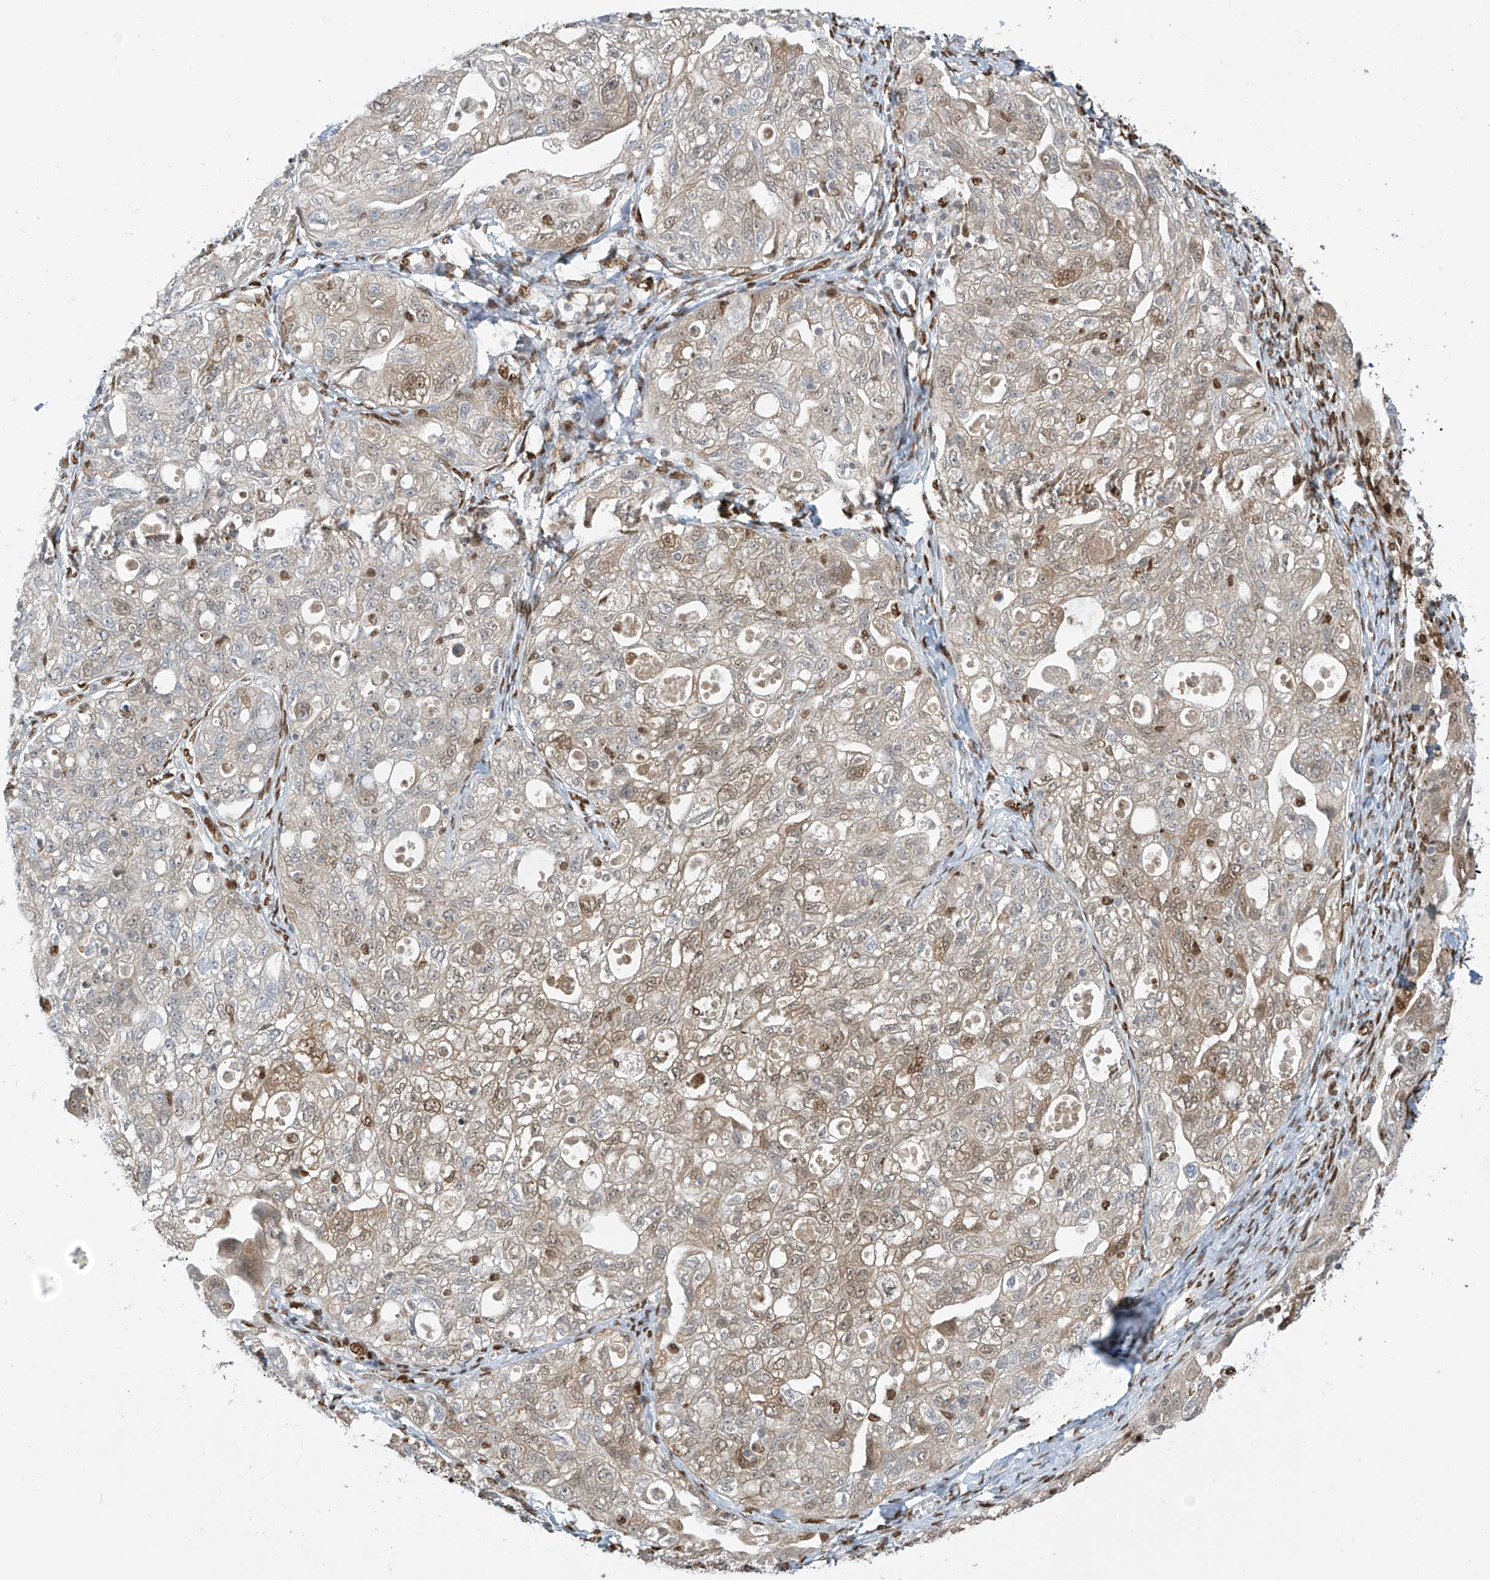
{"staining": {"intensity": "weak", "quantity": ">75%", "location": "cytoplasmic/membranous,nuclear"}, "tissue": "ovarian cancer", "cell_type": "Tumor cells", "image_type": "cancer", "snomed": [{"axis": "morphology", "description": "Carcinoma, NOS"}, {"axis": "morphology", "description": "Cystadenocarcinoma, serous, NOS"}, {"axis": "topography", "description": "Ovary"}], "caption": "This histopathology image displays immunohistochemistry (IHC) staining of ovarian cancer (carcinoma), with low weak cytoplasmic/membranous and nuclear positivity in about >75% of tumor cells.", "gene": "PM20D2", "patient": {"sex": "female", "age": 69}}